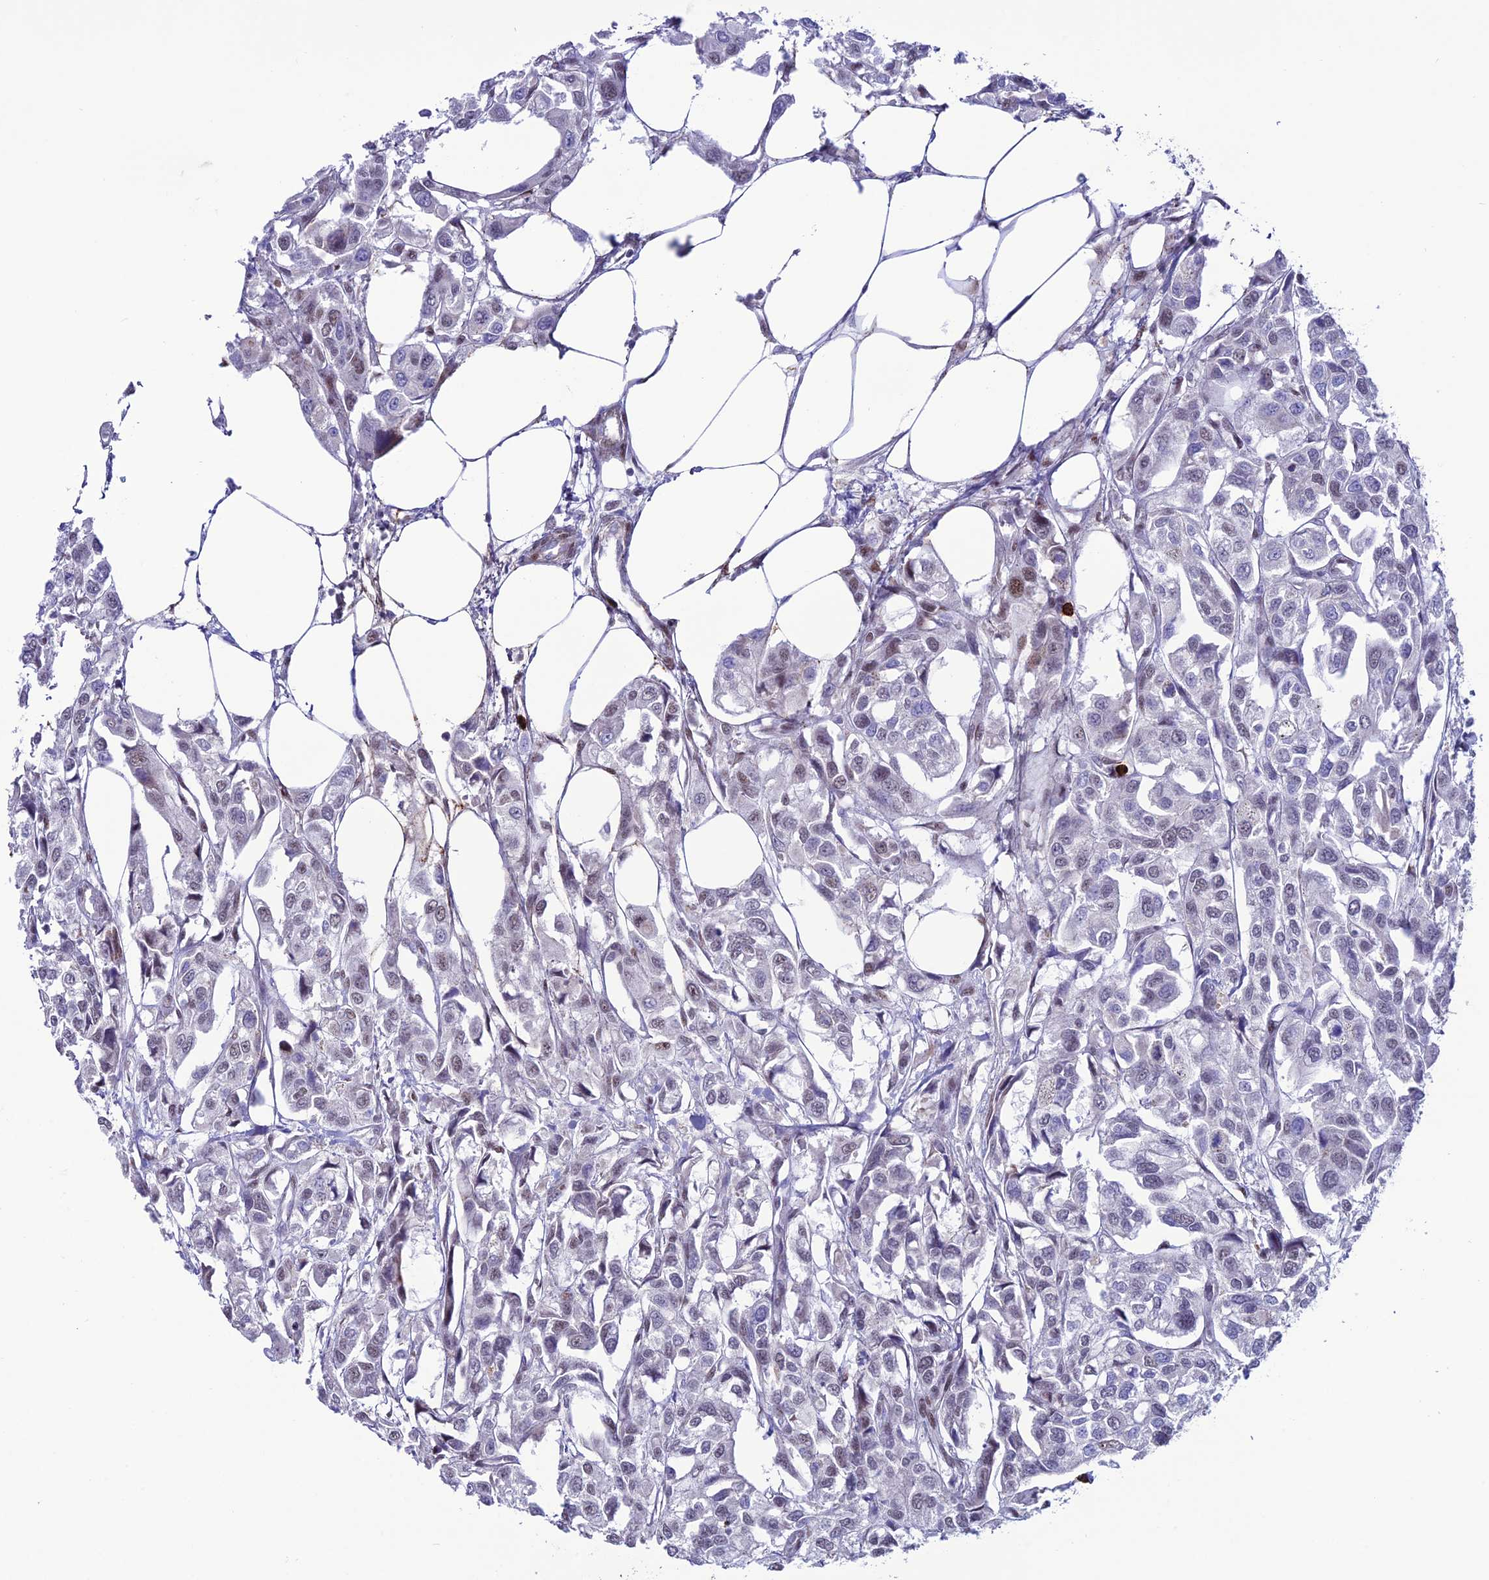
{"staining": {"intensity": "weak", "quantity": "<25%", "location": "nuclear"}, "tissue": "urothelial cancer", "cell_type": "Tumor cells", "image_type": "cancer", "snomed": [{"axis": "morphology", "description": "Urothelial carcinoma, High grade"}, {"axis": "topography", "description": "Urinary bladder"}], "caption": "IHC image of neoplastic tissue: human high-grade urothelial carcinoma stained with DAB exhibits no significant protein staining in tumor cells.", "gene": "COL6A6", "patient": {"sex": "male", "age": 67}}